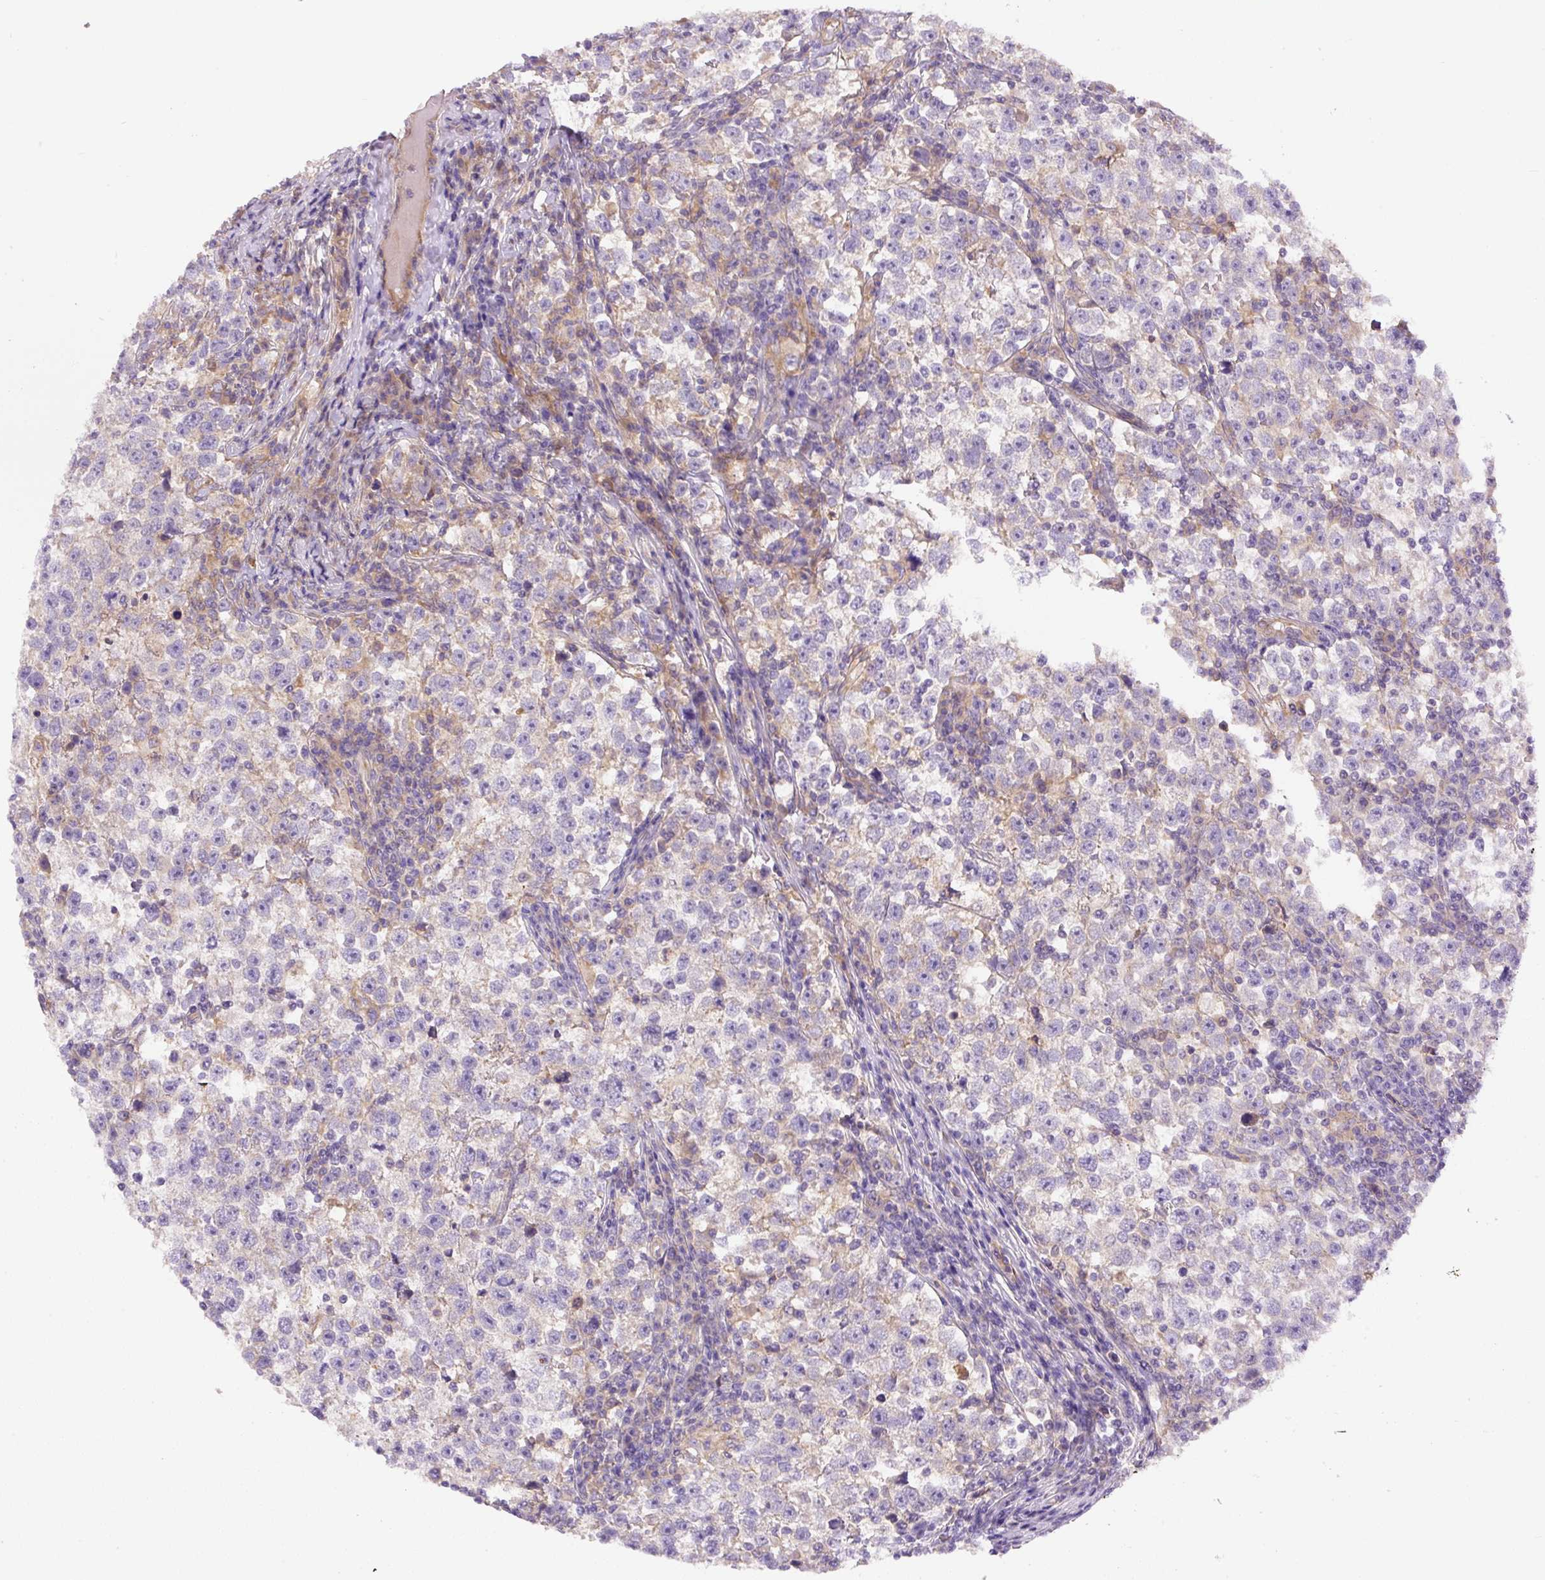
{"staining": {"intensity": "negative", "quantity": "none", "location": "none"}, "tissue": "testis cancer", "cell_type": "Tumor cells", "image_type": "cancer", "snomed": [{"axis": "morphology", "description": "Normal tissue, NOS"}, {"axis": "morphology", "description": "Seminoma, NOS"}, {"axis": "topography", "description": "Testis"}], "caption": "Testis cancer was stained to show a protein in brown. There is no significant expression in tumor cells.", "gene": "DAPK1", "patient": {"sex": "male", "age": 43}}